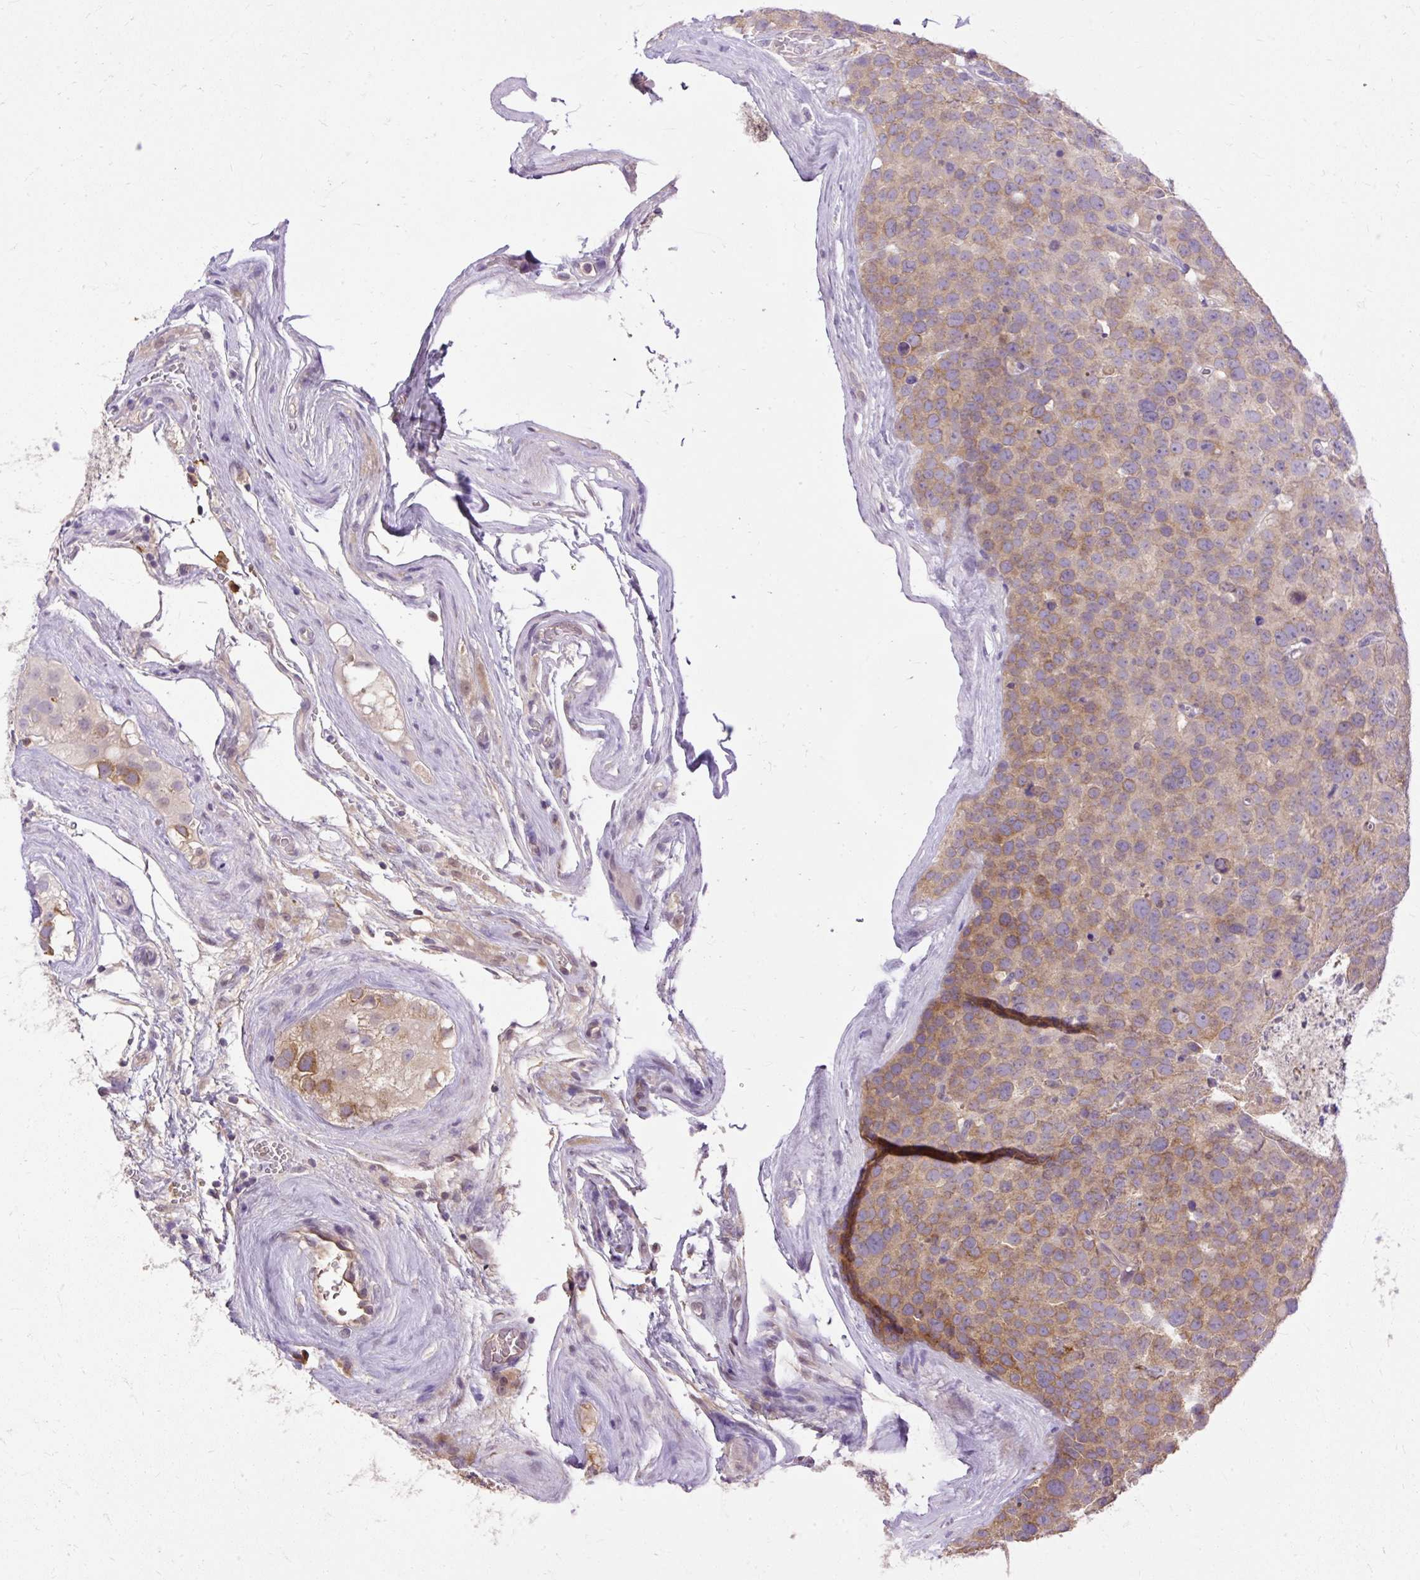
{"staining": {"intensity": "moderate", "quantity": ">75%", "location": "cytoplasmic/membranous"}, "tissue": "testis cancer", "cell_type": "Tumor cells", "image_type": "cancer", "snomed": [{"axis": "morphology", "description": "Seminoma, NOS"}, {"axis": "topography", "description": "Testis"}], "caption": "Immunohistochemical staining of seminoma (testis) shows medium levels of moderate cytoplasmic/membranous protein positivity in about >75% of tumor cells.", "gene": "CTTNBP2", "patient": {"sex": "male", "age": 71}}